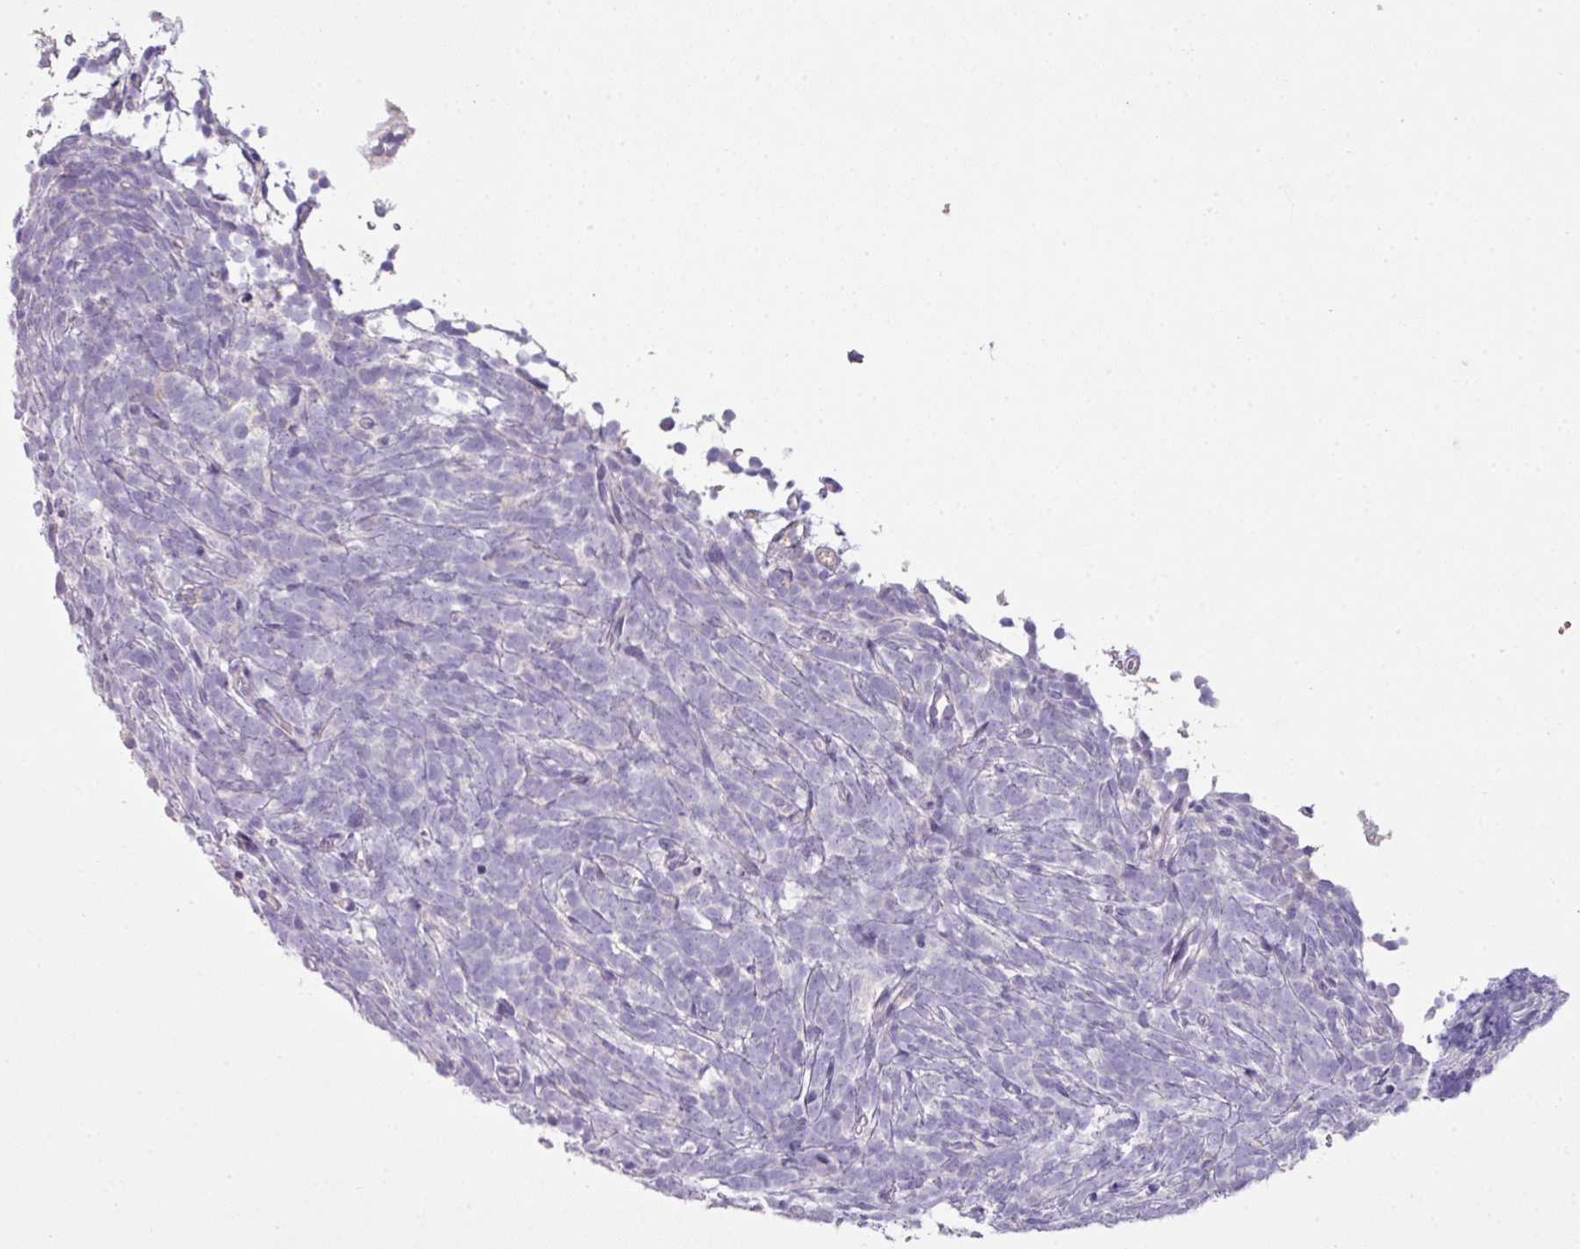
{"staining": {"intensity": "negative", "quantity": "none", "location": "none"}, "tissue": "glioma", "cell_type": "Tumor cells", "image_type": "cancer", "snomed": [{"axis": "morphology", "description": "Glioma, malignant, Low grade"}, {"axis": "topography", "description": "Brain"}], "caption": "Protein analysis of glioma demonstrates no significant expression in tumor cells.", "gene": "OR6C6", "patient": {"sex": "female", "age": 1}}